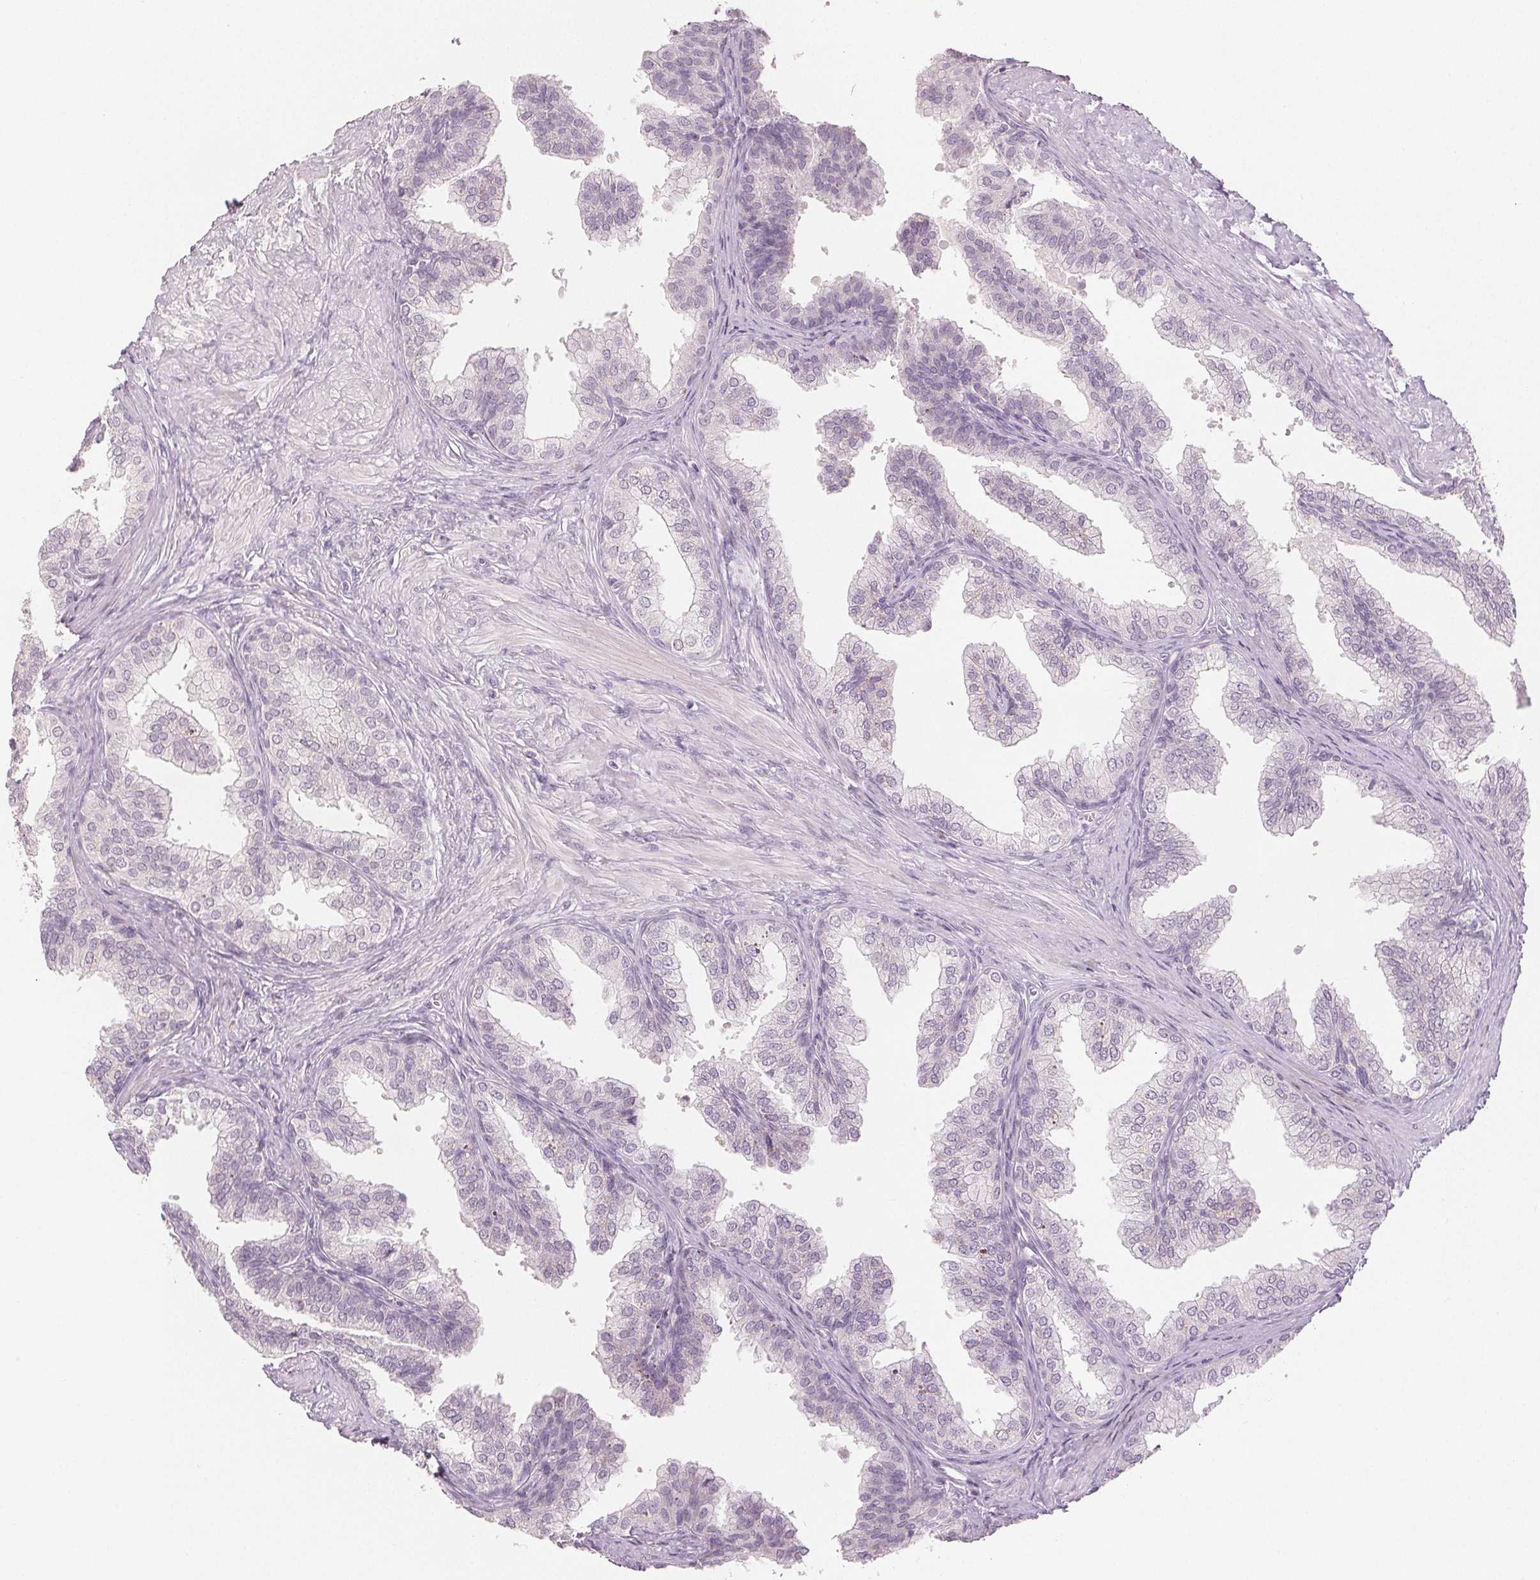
{"staining": {"intensity": "negative", "quantity": "none", "location": "none"}, "tissue": "prostate", "cell_type": "Glandular cells", "image_type": "normal", "snomed": [{"axis": "morphology", "description": "Normal tissue, NOS"}, {"axis": "topography", "description": "Prostate"}, {"axis": "topography", "description": "Peripheral nerve tissue"}], "caption": "Immunohistochemistry image of benign human prostate stained for a protein (brown), which exhibits no staining in glandular cells. (Immunohistochemistry, brightfield microscopy, high magnification).", "gene": "SLC27A5", "patient": {"sex": "male", "age": 55}}